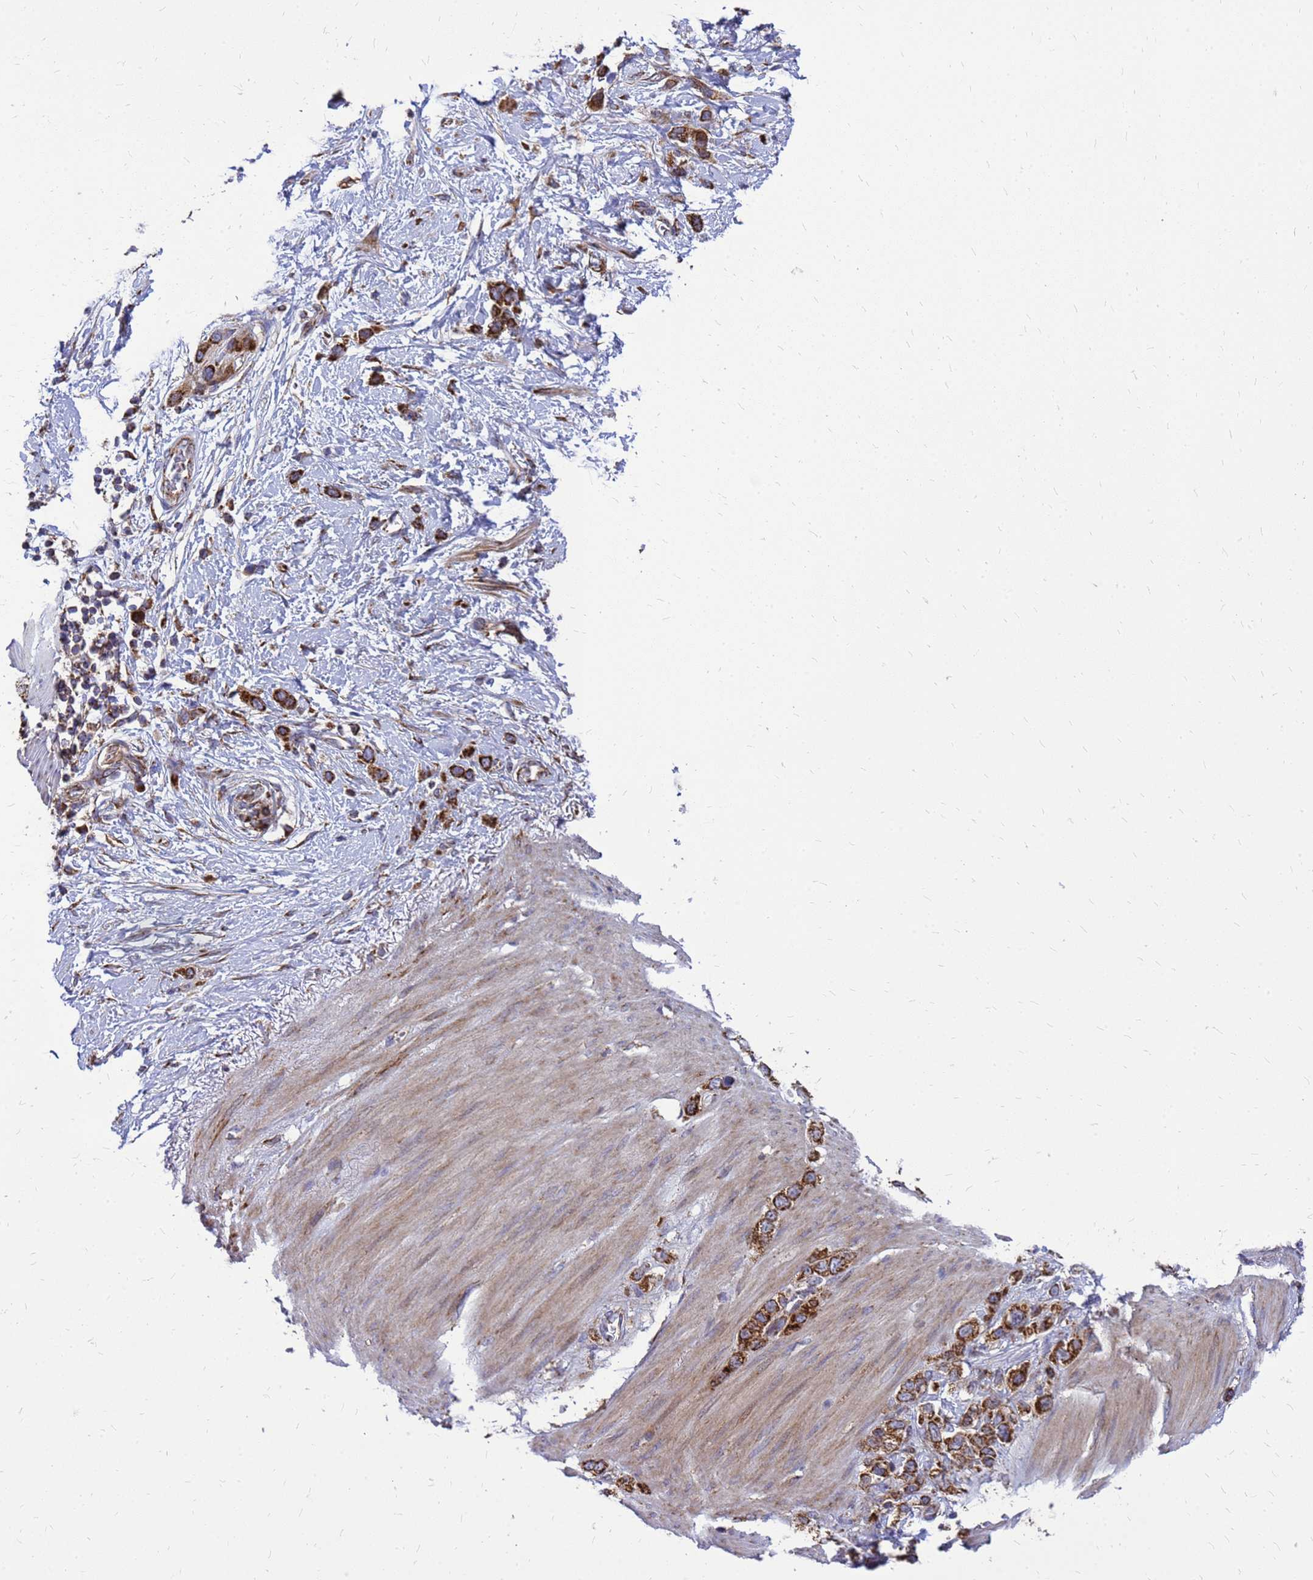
{"staining": {"intensity": "strong", "quantity": ">75%", "location": "cytoplasmic/membranous"}, "tissue": "stomach cancer", "cell_type": "Tumor cells", "image_type": "cancer", "snomed": [{"axis": "morphology", "description": "Adenocarcinoma, NOS"}, {"axis": "morphology", "description": "Adenocarcinoma, High grade"}, {"axis": "topography", "description": "Stomach, upper"}, {"axis": "topography", "description": "Stomach, lower"}], "caption": "IHC micrograph of human stomach cancer stained for a protein (brown), which displays high levels of strong cytoplasmic/membranous staining in approximately >75% of tumor cells.", "gene": "FSTL4", "patient": {"sex": "female", "age": 65}}